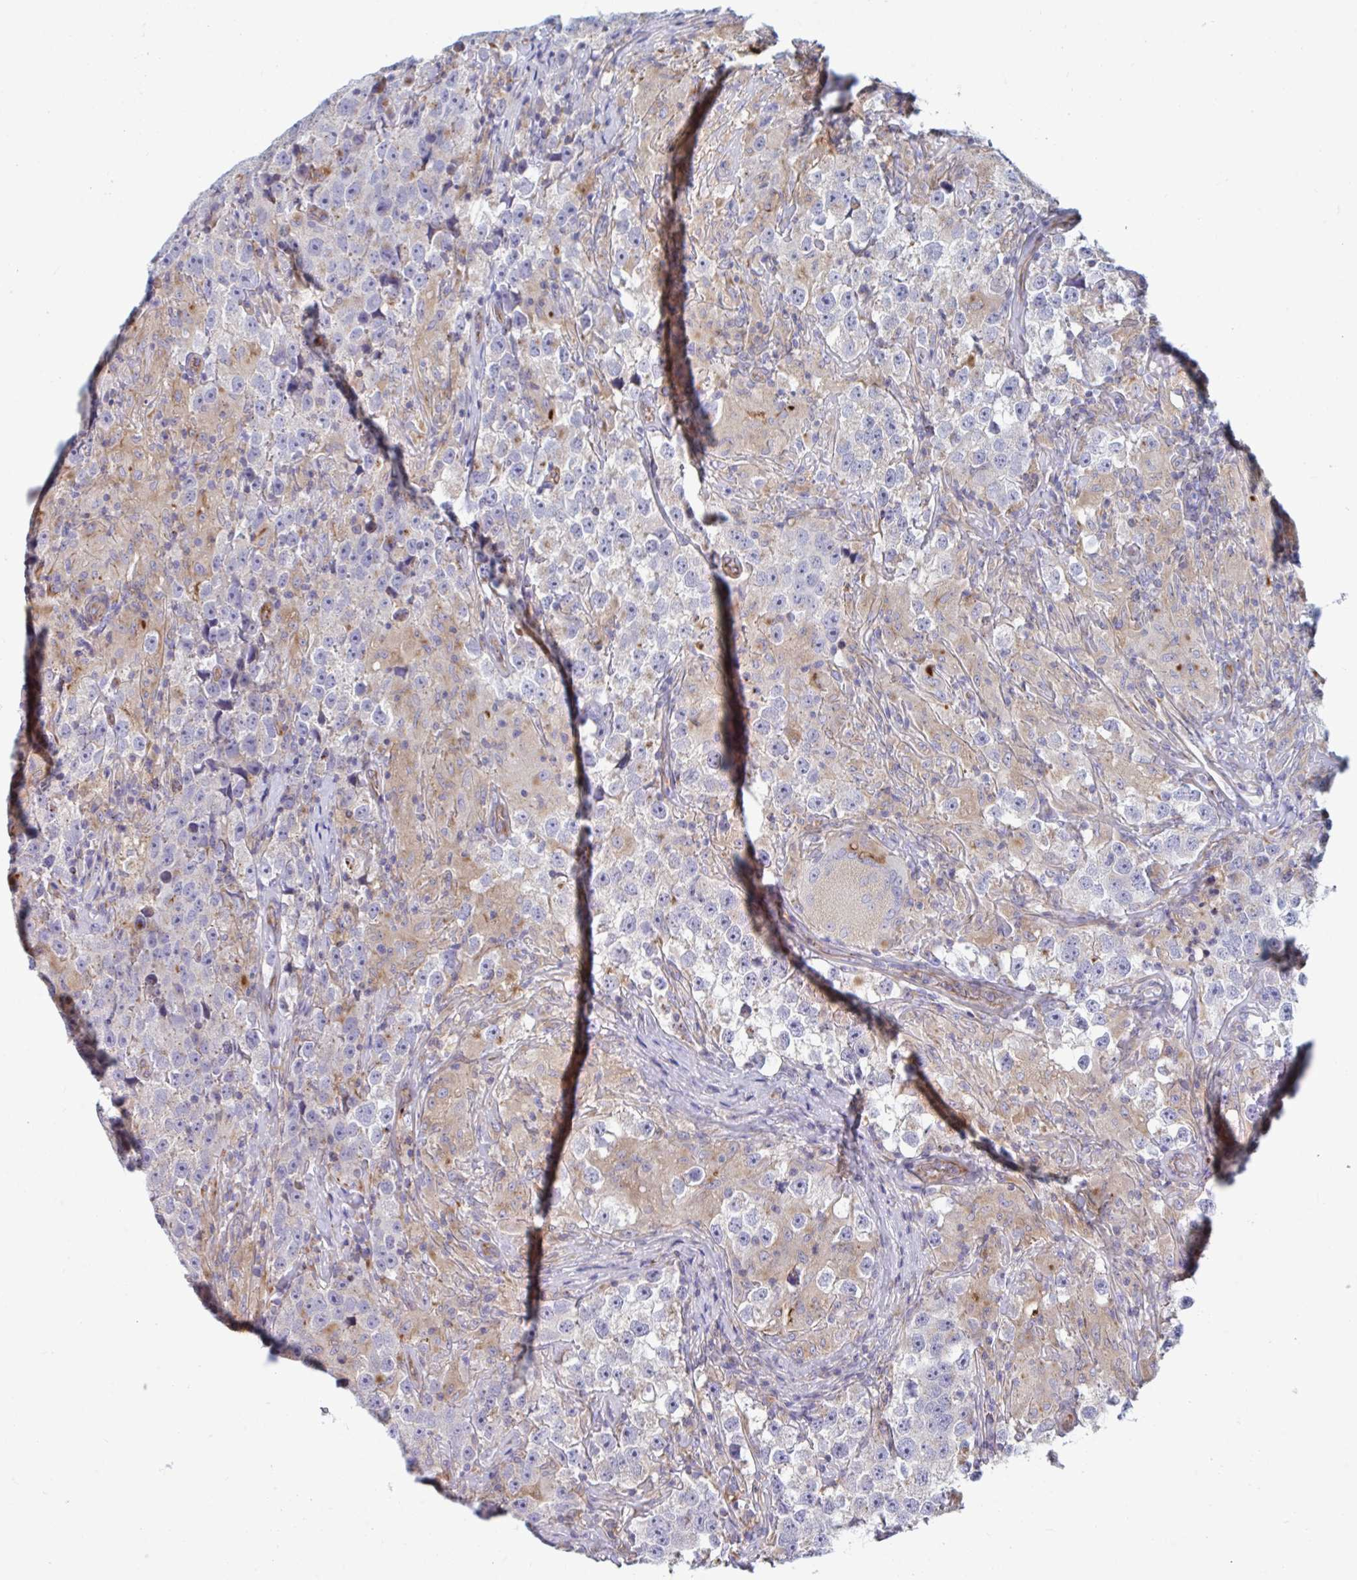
{"staining": {"intensity": "negative", "quantity": "none", "location": "none"}, "tissue": "testis cancer", "cell_type": "Tumor cells", "image_type": "cancer", "snomed": [{"axis": "morphology", "description": "Seminoma, NOS"}, {"axis": "topography", "description": "Testis"}], "caption": "DAB immunohistochemical staining of human testis seminoma displays no significant staining in tumor cells.", "gene": "SLC9A6", "patient": {"sex": "male", "age": 46}}